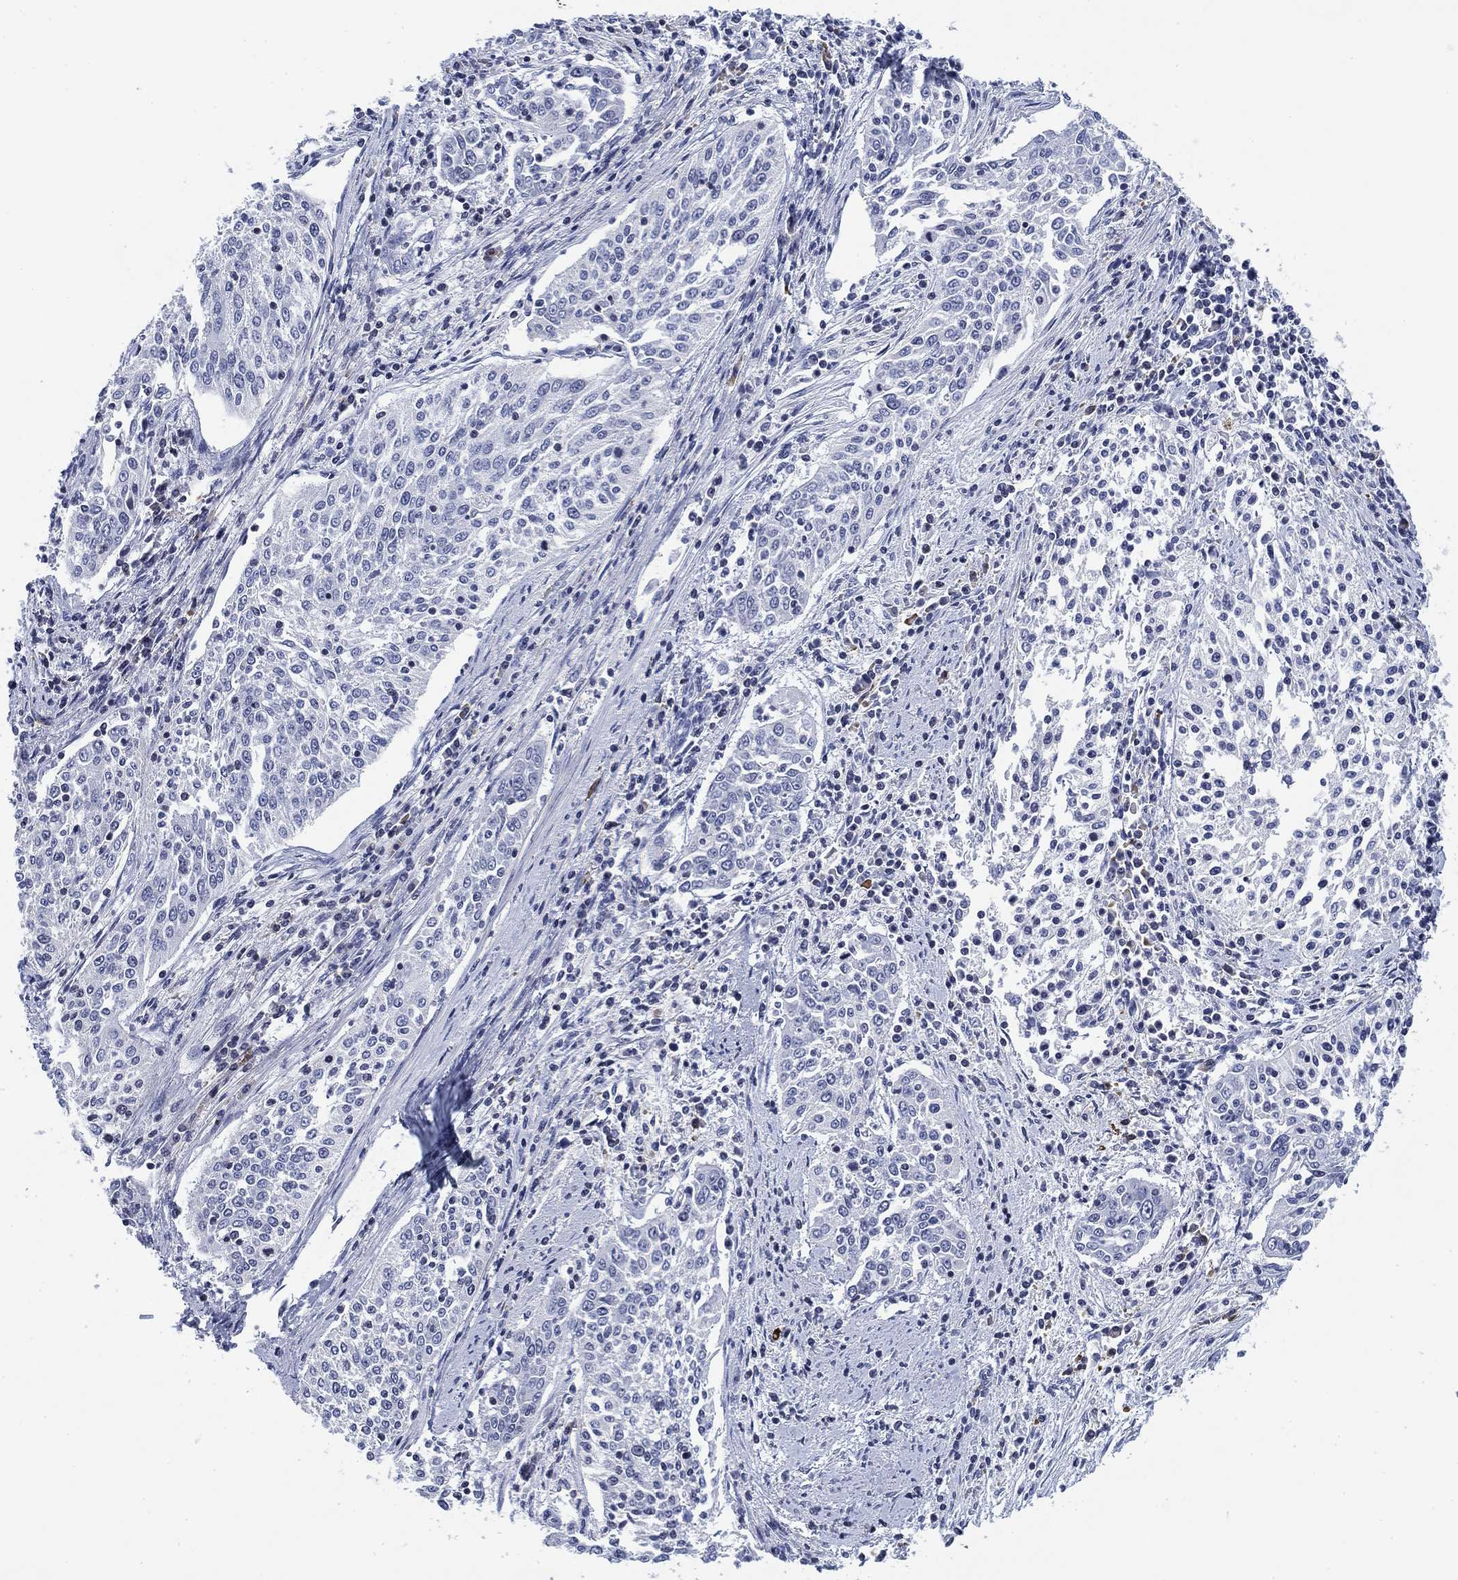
{"staining": {"intensity": "negative", "quantity": "none", "location": "none"}, "tissue": "cervical cancer", "cell_type": "Tumor cells", "image_type": "cancer", "snomed": [{"axis": "morphology", "description": "Squamous cell carcinoma, NOS"}, {"axis": "topography", "description": "Cervix"}], "caption": "Immunohistochemical staining of cervical cancer (squamous cell carcinoma) demonstrates no significant staining in tumor cells.", "gene": "FYB1", "patient": {"sex": "female", "age": 41}}